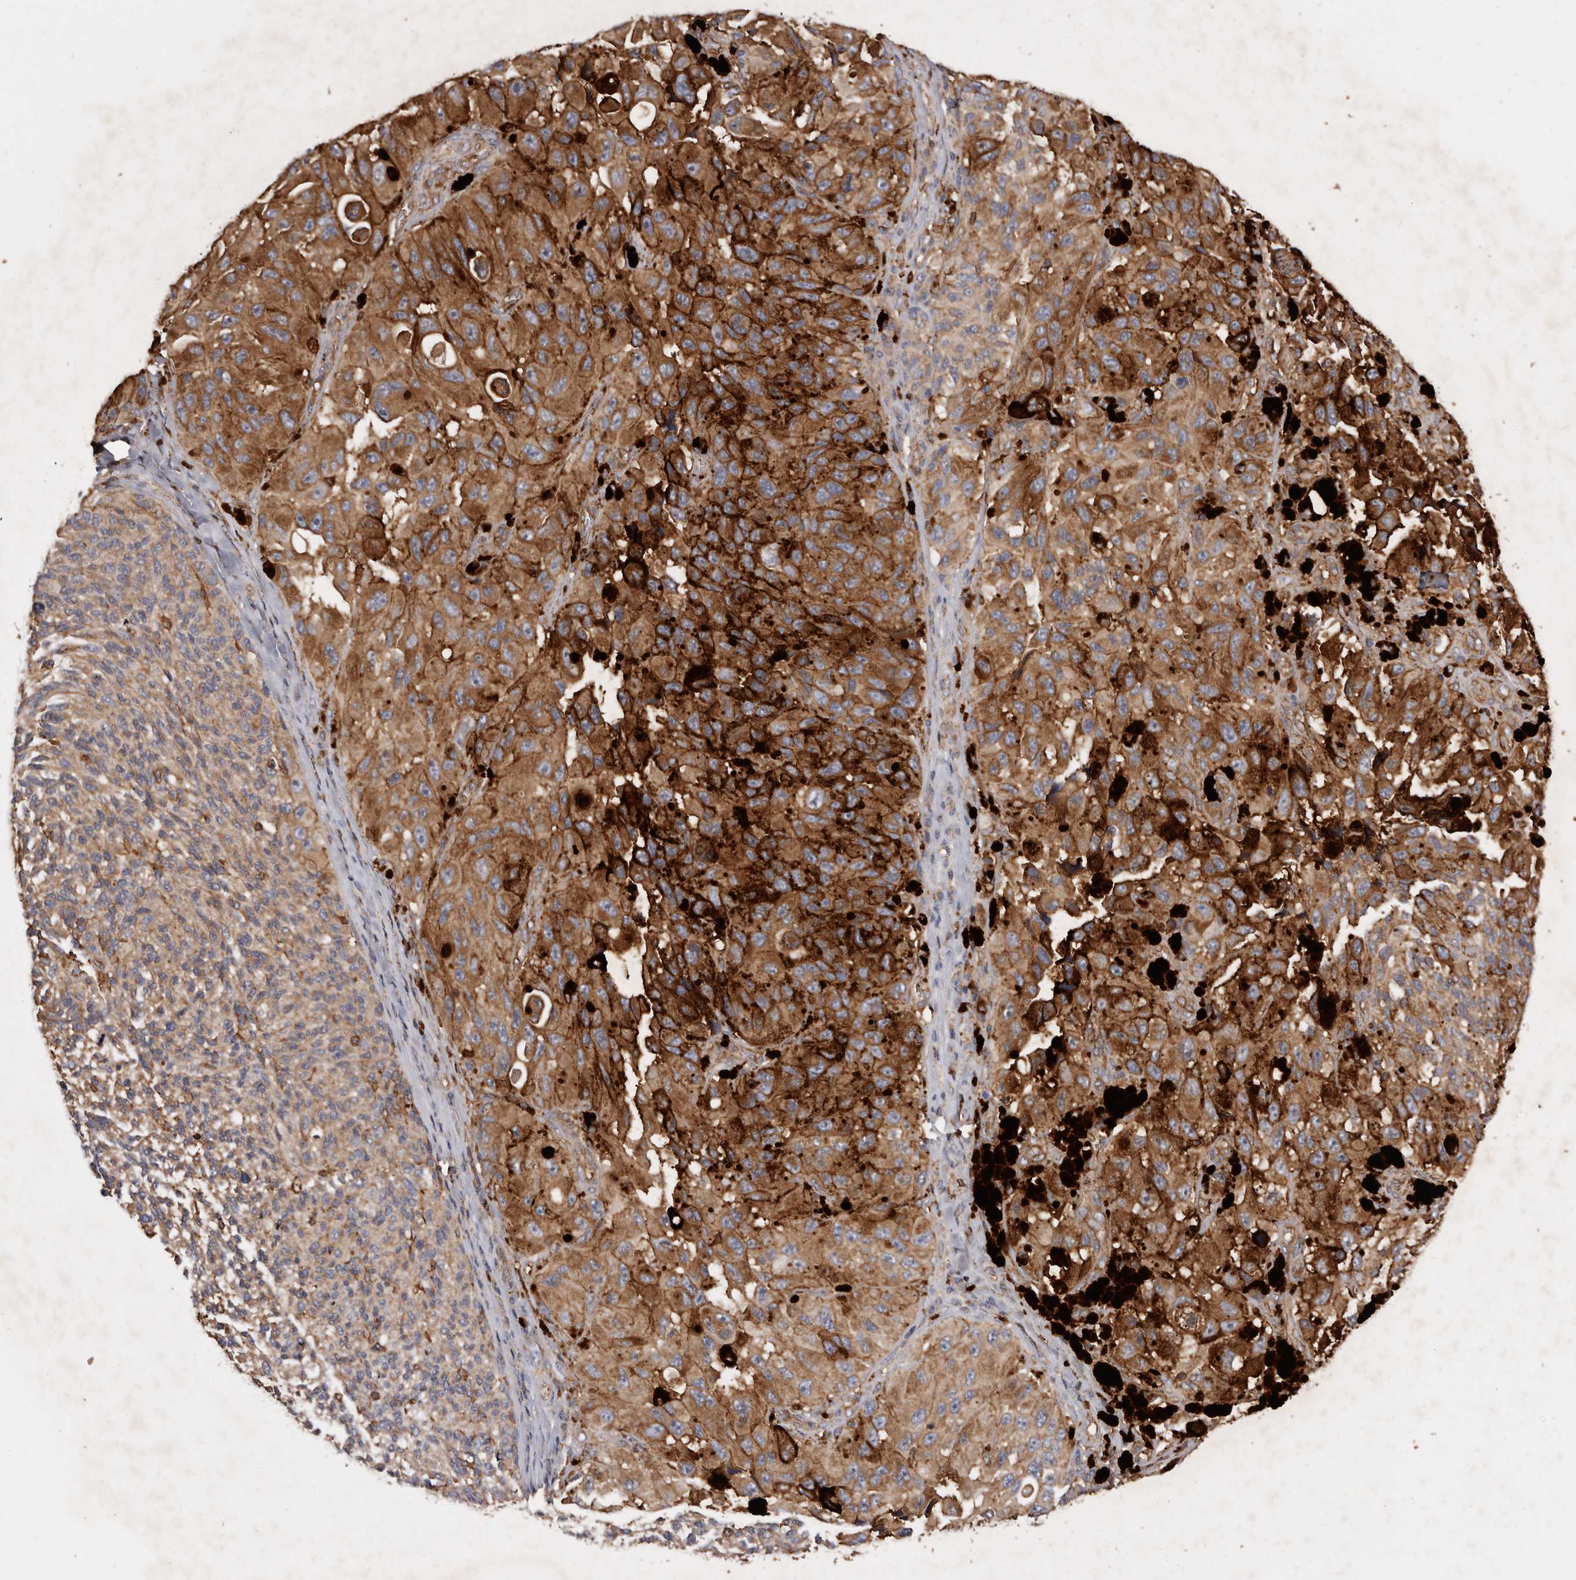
{"staining": {"intensity": "strong", "quantity": "25%-75%", "location": "cytoplasmic/membranous"}, "tissue": "melanoma", "cell_type": "Tumor cells", "image_type": "cancer", "snomed": [{"axis": "morphology", "description": "Malignant melanoma, NOS"}, {"axis": "topography", "description": "Skin"}], "caption": "A photomicrograph of human malignant melanoma stained for a protein reveals strong cytoplasmic/membranous brown staining in tumor cells. The staining is performed using DAB (3,3'-diaminobenzidine) brown chromogen to label protein expression. The nuclei are counter-stained blue using hematoxylin.", "gene": "COQ8B", "patient": {"sex": "female", "age": 73}}